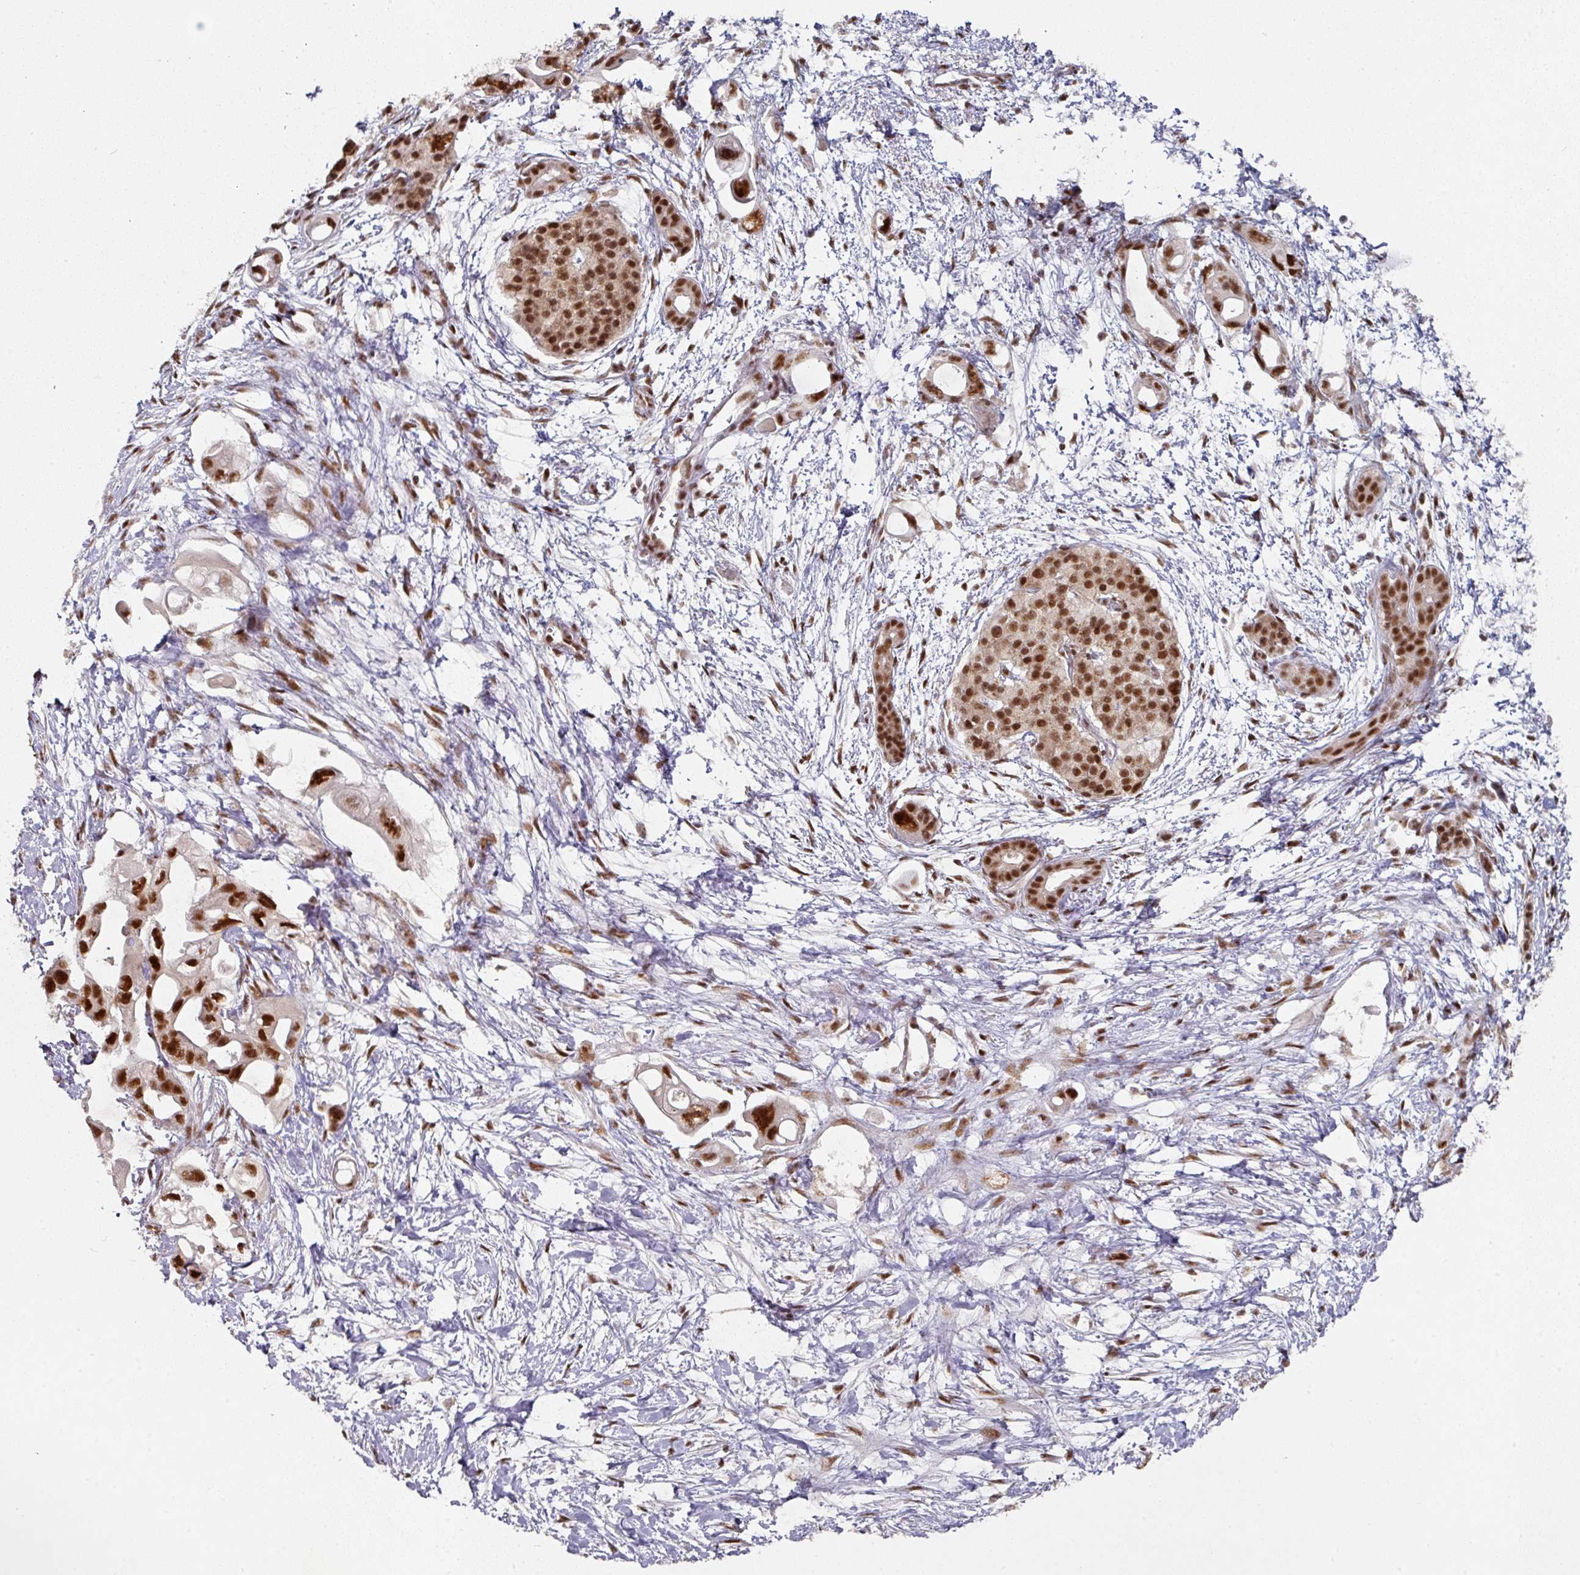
{"staining": {"intensity": "strong", "quantity": ">75%", "location": "nuclear"}, "tissue": "pancreatic cancer", "cell_type": "Tumor cells", "image_type": "cancer", "snomed": [{"axis": "morphology", "description": "Adenocarcinoma, NOS"}, {"axis": "topography", "description": "Pancreas"}], "caption": "Immunohistochemical staining of pancreatic cancer (adenocarcinoma) shows strong nuclear protein positivity in about >75% of tumor cells. (DAB IHC, brown staining for protein, blue staining for nuclei).", "gene": "MEPCE", "patient": {"sex": "male", "age": 61}}